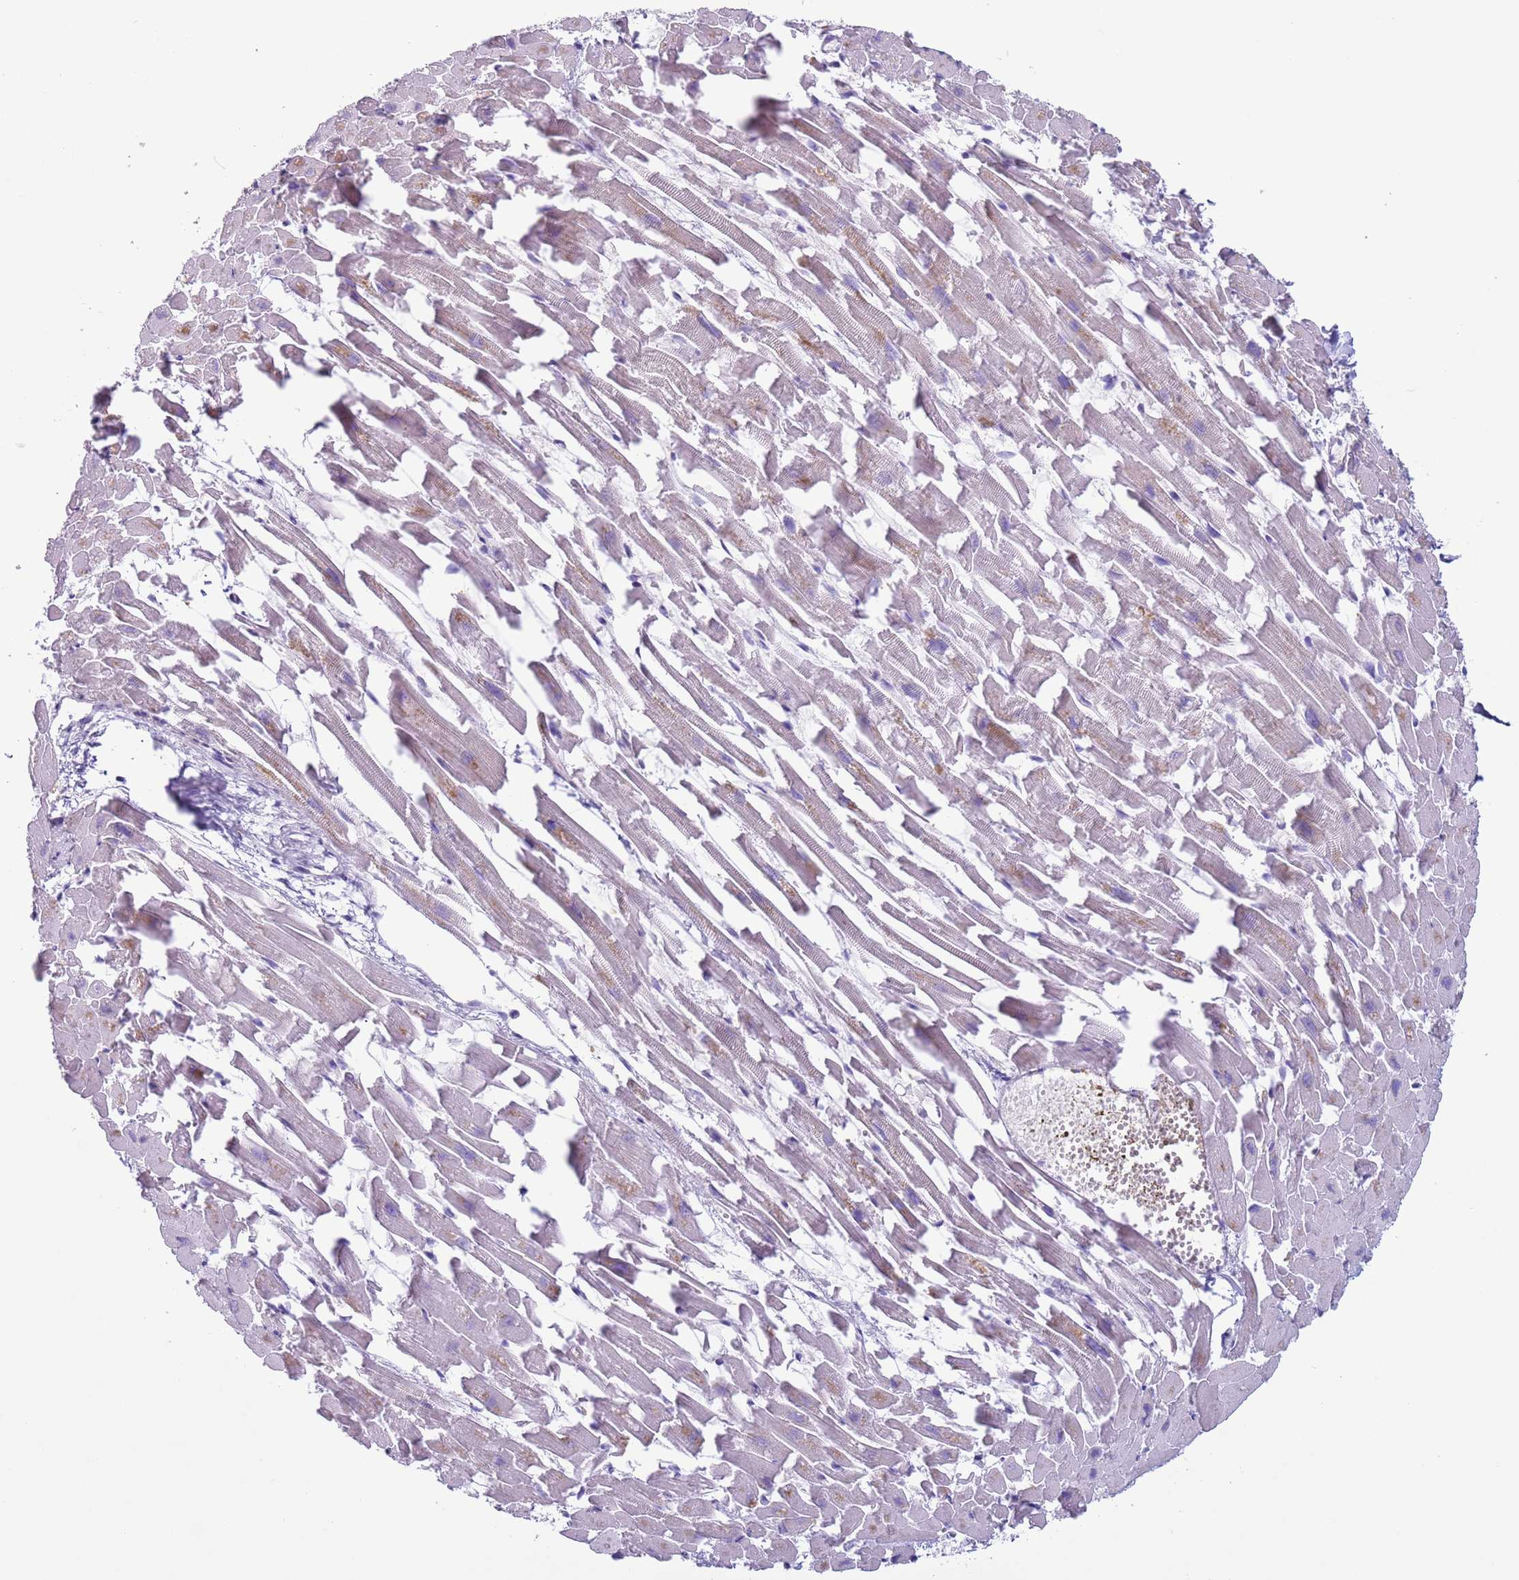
{"staining": {"intensity": "weak", "quantity": "25%-75%", "location": "cytoplasmic/membranous"}, "tissue": "heart muscle", "cell_type": "Cardiomyocytes", "image_type": "normal", "snomed": [{"axis": "morphology", "description": "Normal tissue, NOS"}, {"axis": "topography", "description": "Heart"}], "caption": "A low amount of weak cytoplasmic/membranous positivity is appreciated in approximately 25%-75% of cardiomyocytes in benign heart muscle.", "gene": "NPAP1", "patient": {"sex": "female", "age": 64}}